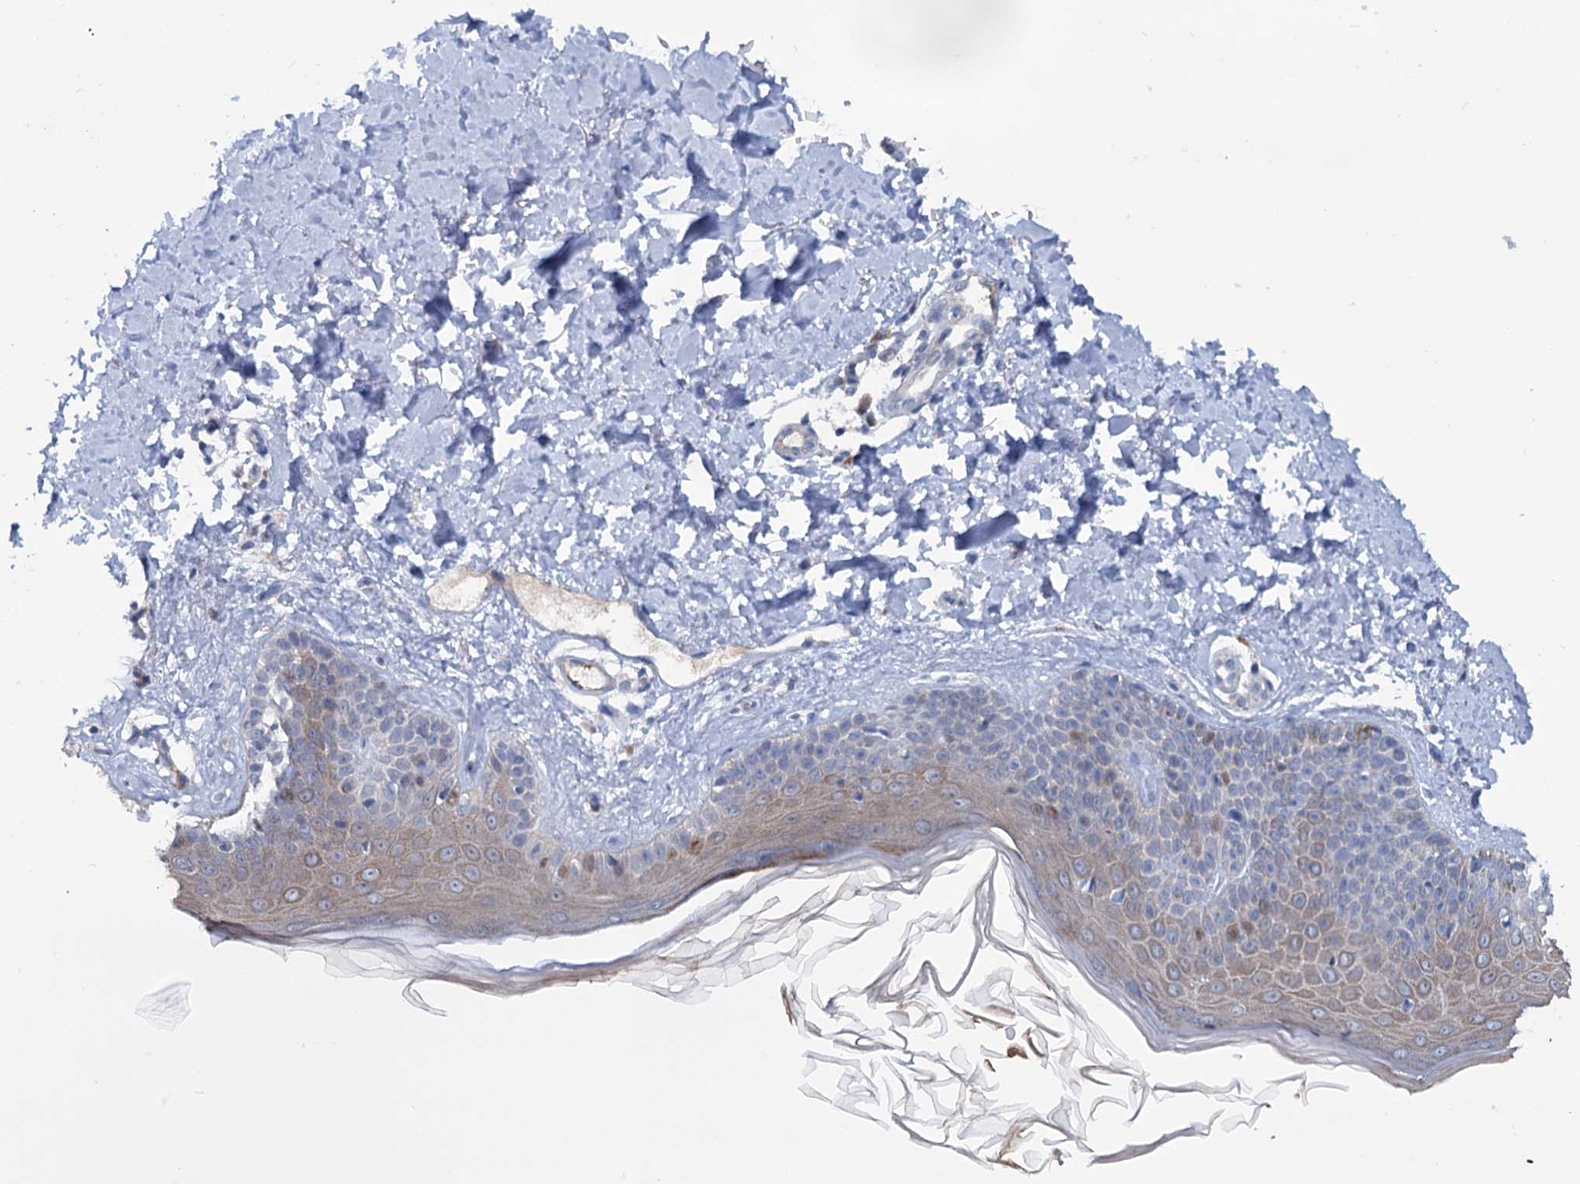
{"staining": {"intensity": "negative", "quantity": "none", "location": "none"}, "tissue": "skin", "cell_type": "Fibroblasts", "image_type": "normal", "snomed": [{"axis": "morphology", "description": "Normal tissue, NOS"}, {"axis": "topography", "description": "Skin"}], "caption": "Photomicrograph shows no significant protein expression in fibroblasts of unremarkable skin.", "gene": "FAM111B", "patient": {"sex": "male", "age": 52}}